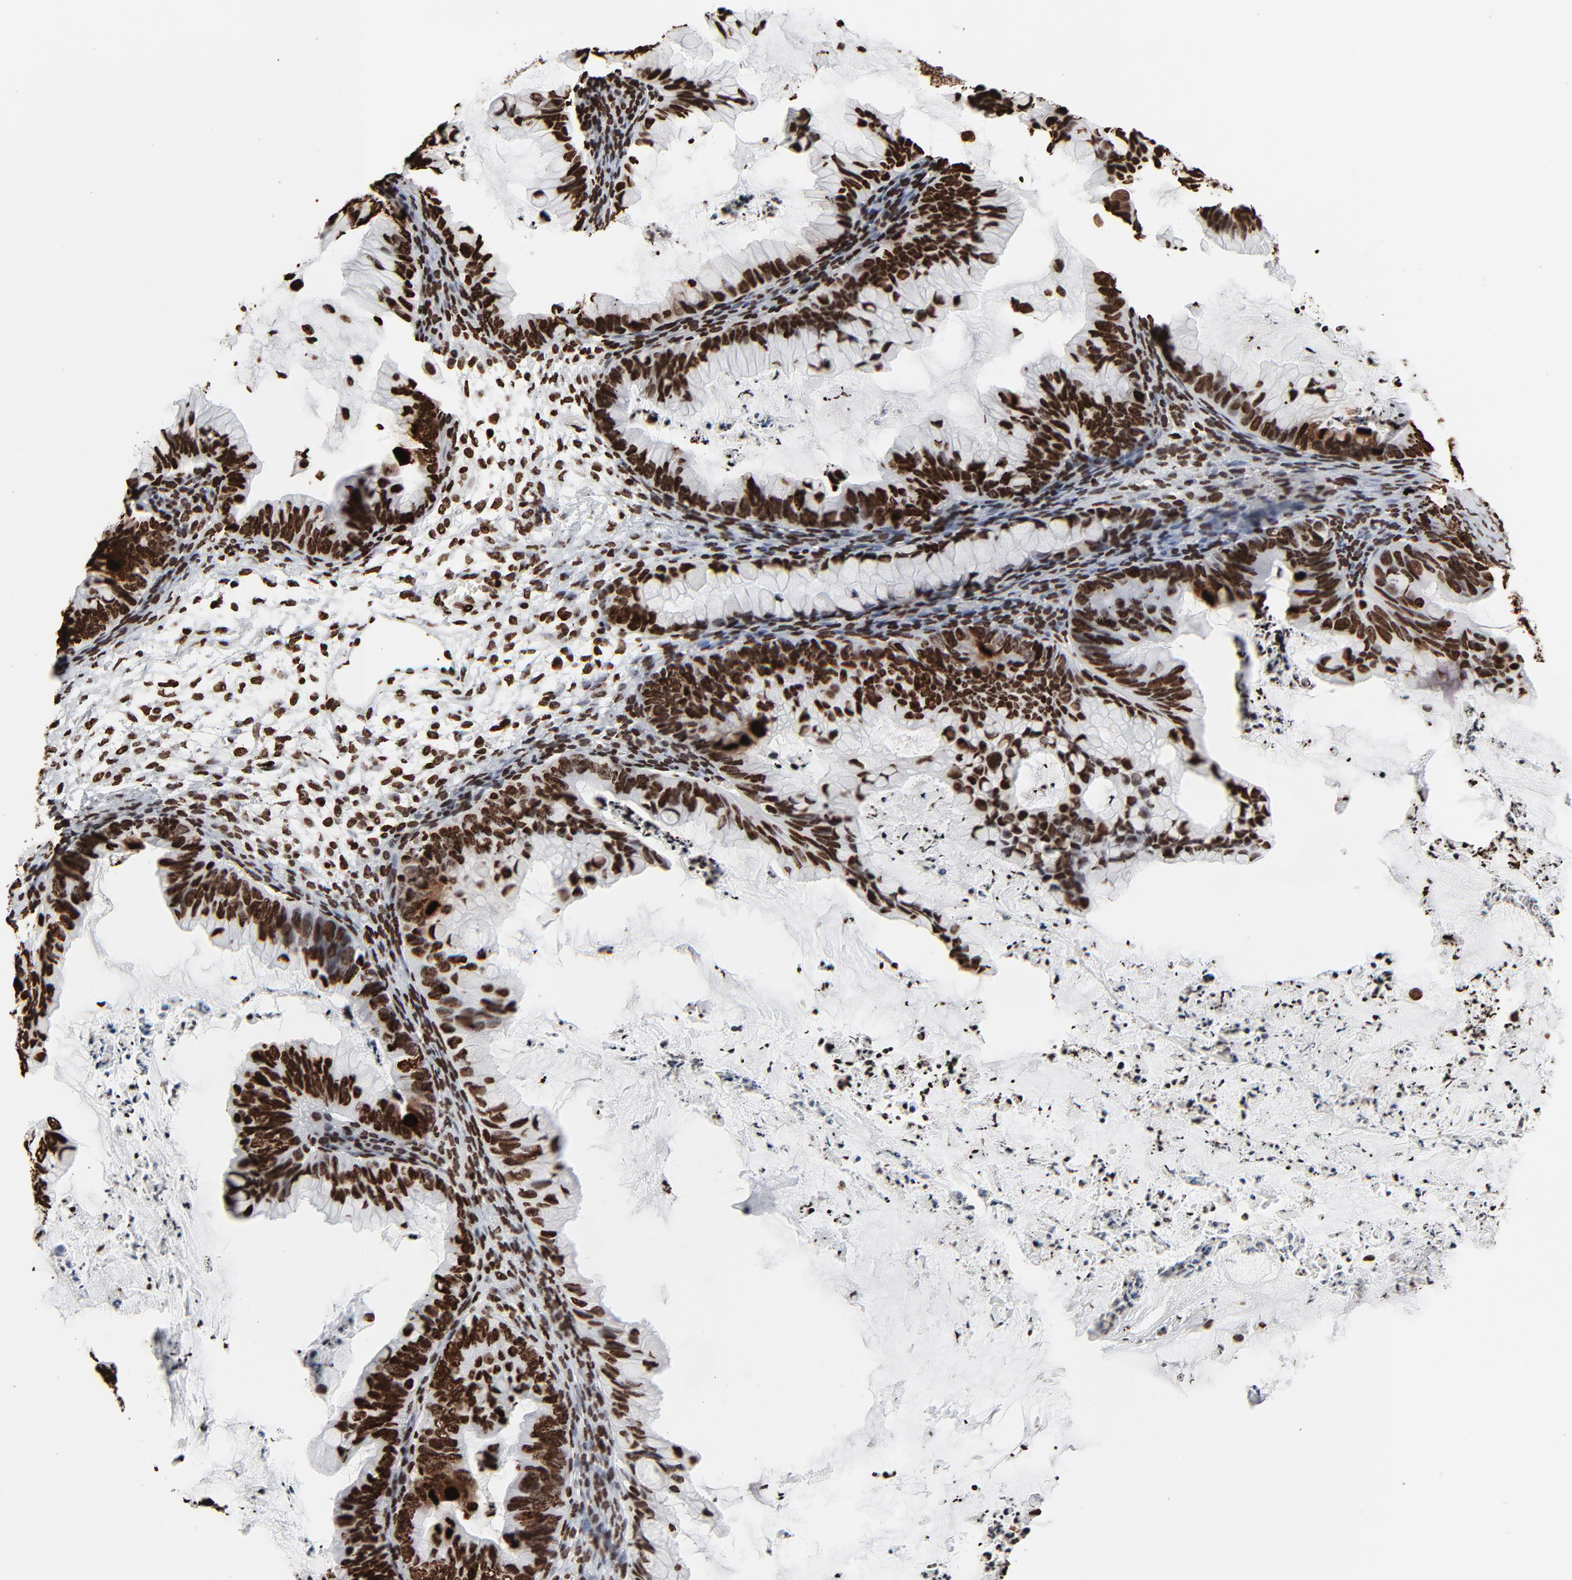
{"staining": {"intensity": "strong", "quantity": ">75%", "location": "nuclear"}, "tissue": "ovarian cancer", "cell_type": "Tumor cells", "image_type": "cancer", "snomed": [{"axis": "morphology", "description": "Cystadenocarcinoma, mucinous, NOS"}, {"axis": "topography", "description": "Ovary"}], "caption": "This image displays immunohistochemistry staining of human ovarian cancer (mucinous cystadenocarcinoma), with high strong nuclear staining in approximately >75% of tumor cells.", "gene": "H3-4", "patient": {"sex": "female", "age": 36}}